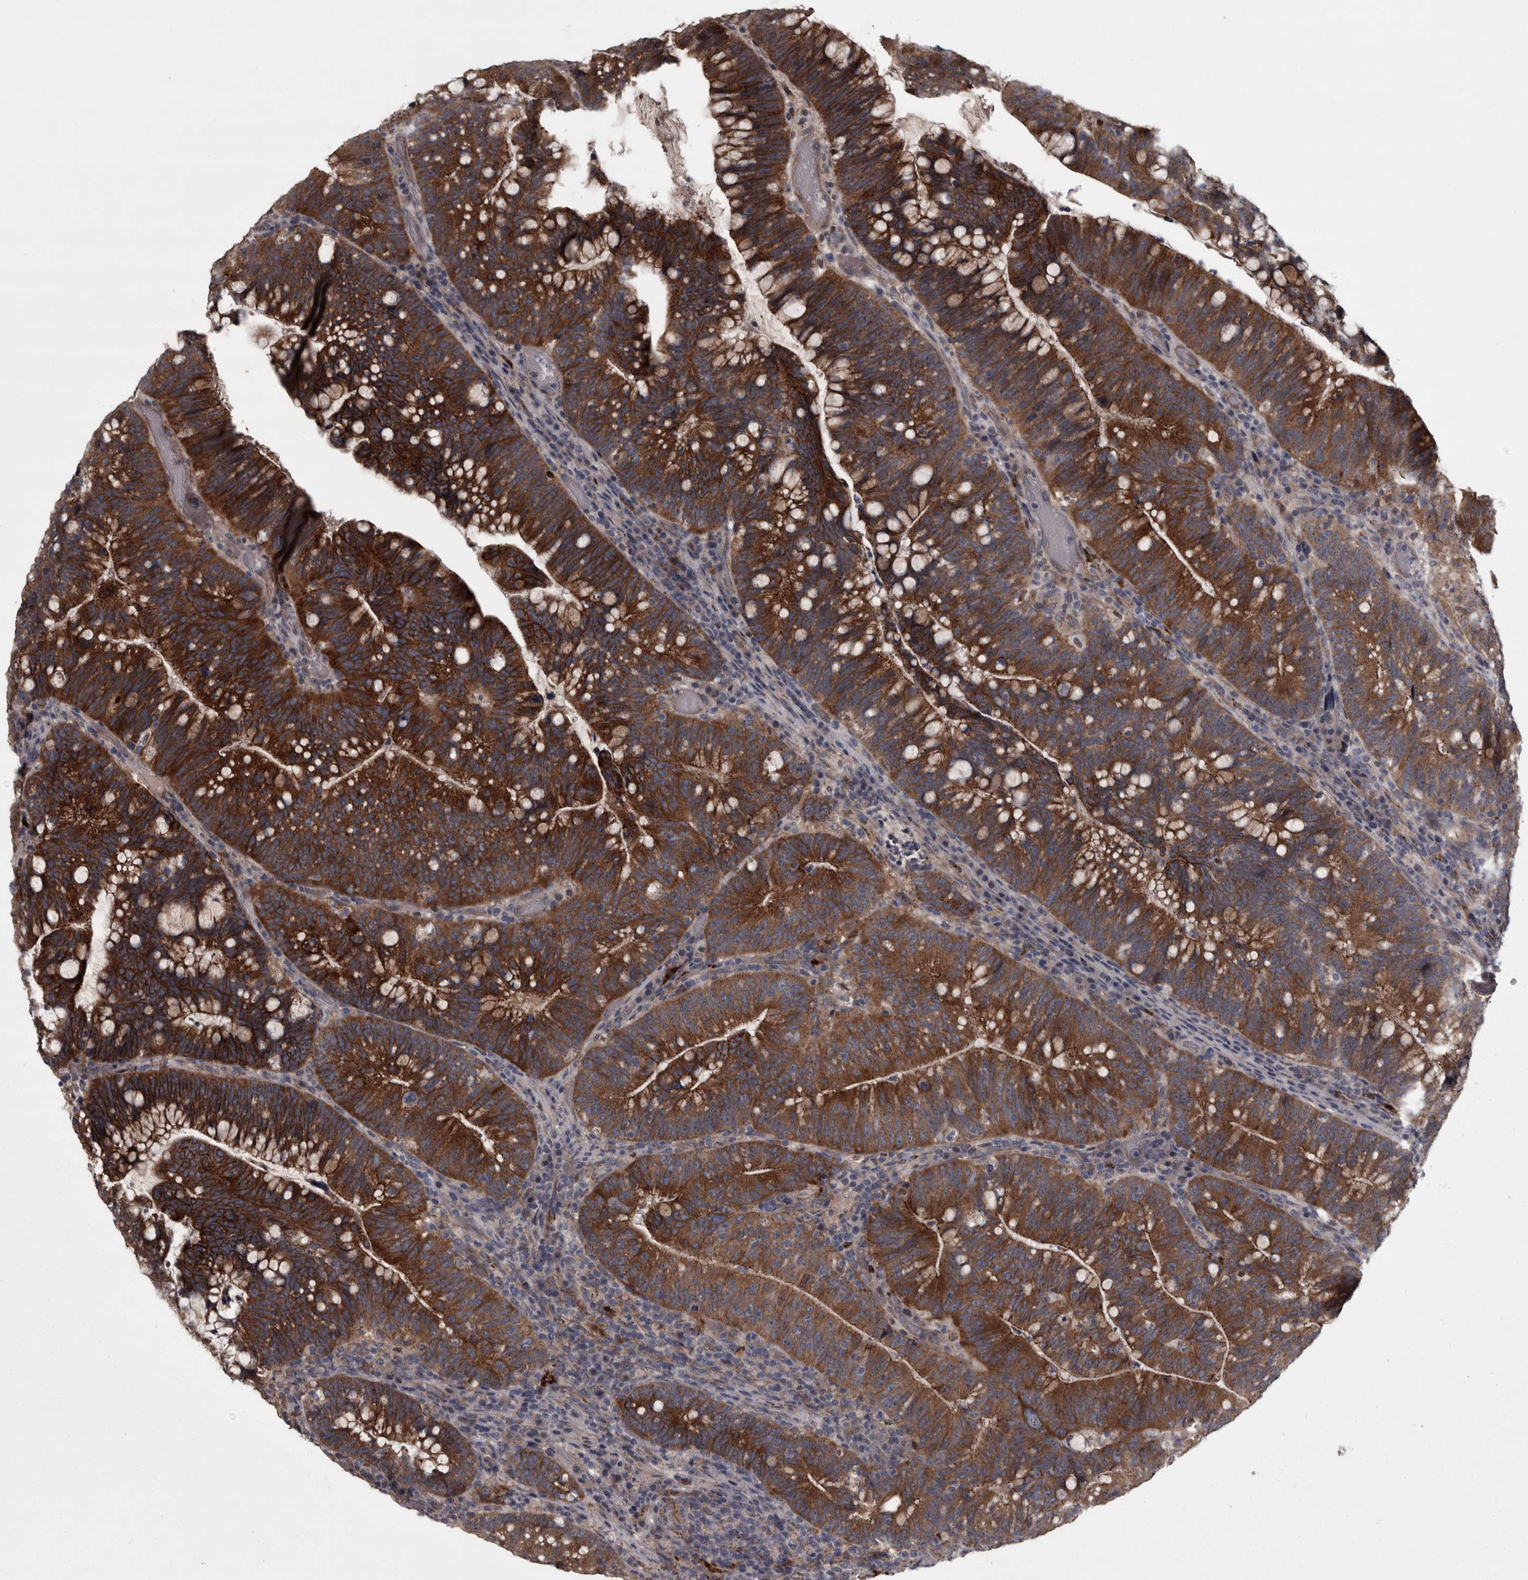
{"staining": {"intensity": "strong", "quantity": ">75%", "location": "cytoplasmic/membranous"}, "tissue": "colorectal cancer", "cell_type": "Tumor cells", "image_type": "cancer", "snomed": [{"axis": "morphology", "description": "Adenocarcinoma, NOS"}, {"axis": "topography", "description": "Colon"}], "caption": "Protein staining of colorectal cancer (adenocarcinoma) tissue demonstrates strong cytoplasmic/membranous staining in approximately >75% of tumor cells.", "gene": "PCDH17", "patient": {"sex": "female", "age": 66}}